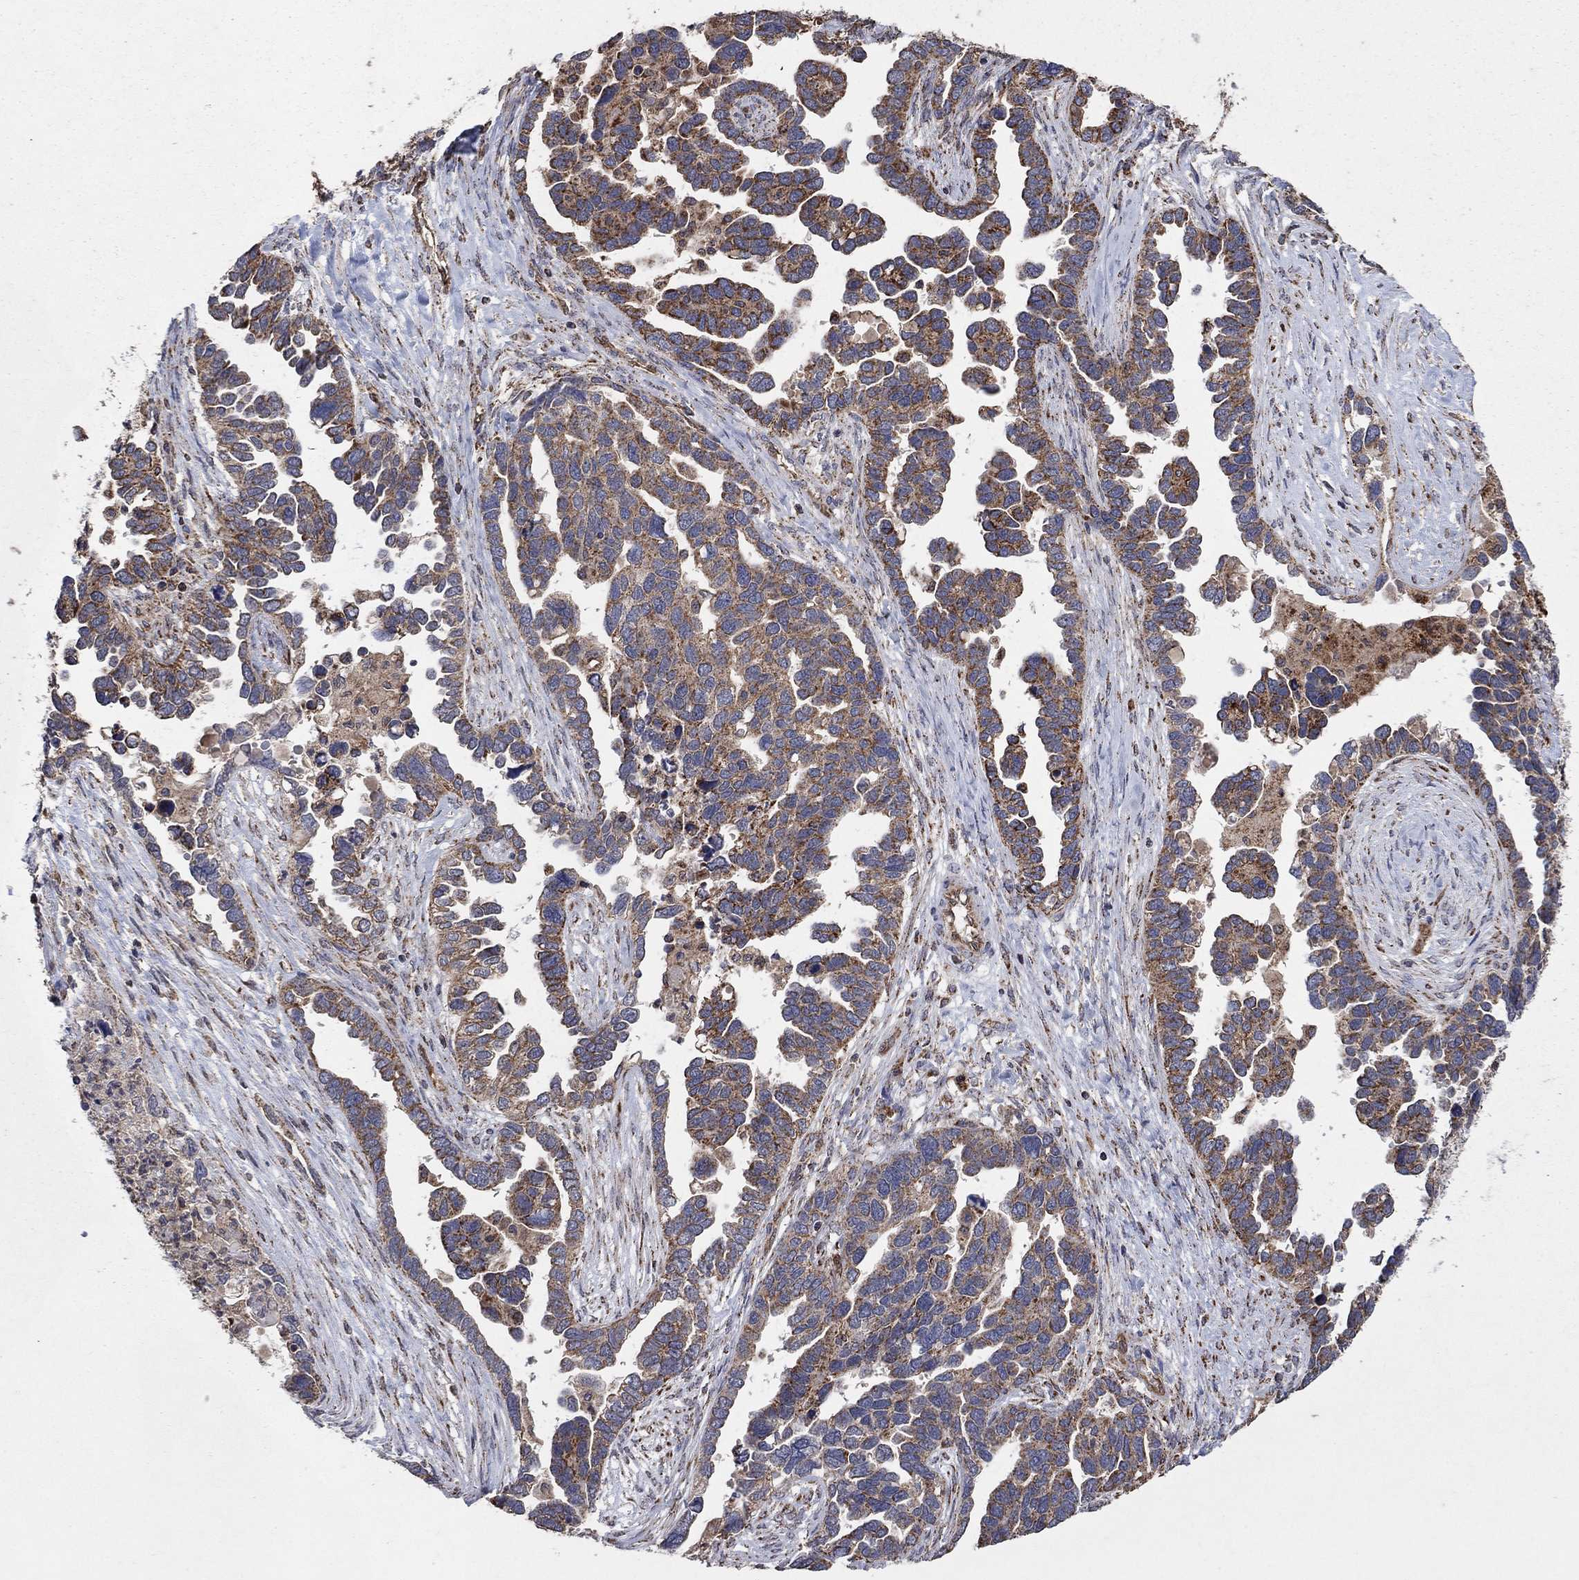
{"staining": {"intensity": "moderate", "quantity": "25%-75%", "location": "cytoplasmic/membranous"}, "tissue": "ovarian cancer", "cell_type": "Tumor cells", "image_type": "cancer", "snomed": [{"axis": "morphology", "description": "Cystadenocarcinoma, serous, NOS"}, {"axis": "topography", "description": "Ovary"}], "caption": "Protein staining by IHC displays moderate cytoplasmic/membranous positivity in approximately 25%-75% of tumor cells in ovarian cancer.", "gene": "DPH1", "patient": {"sex": "female", "age": 54}}